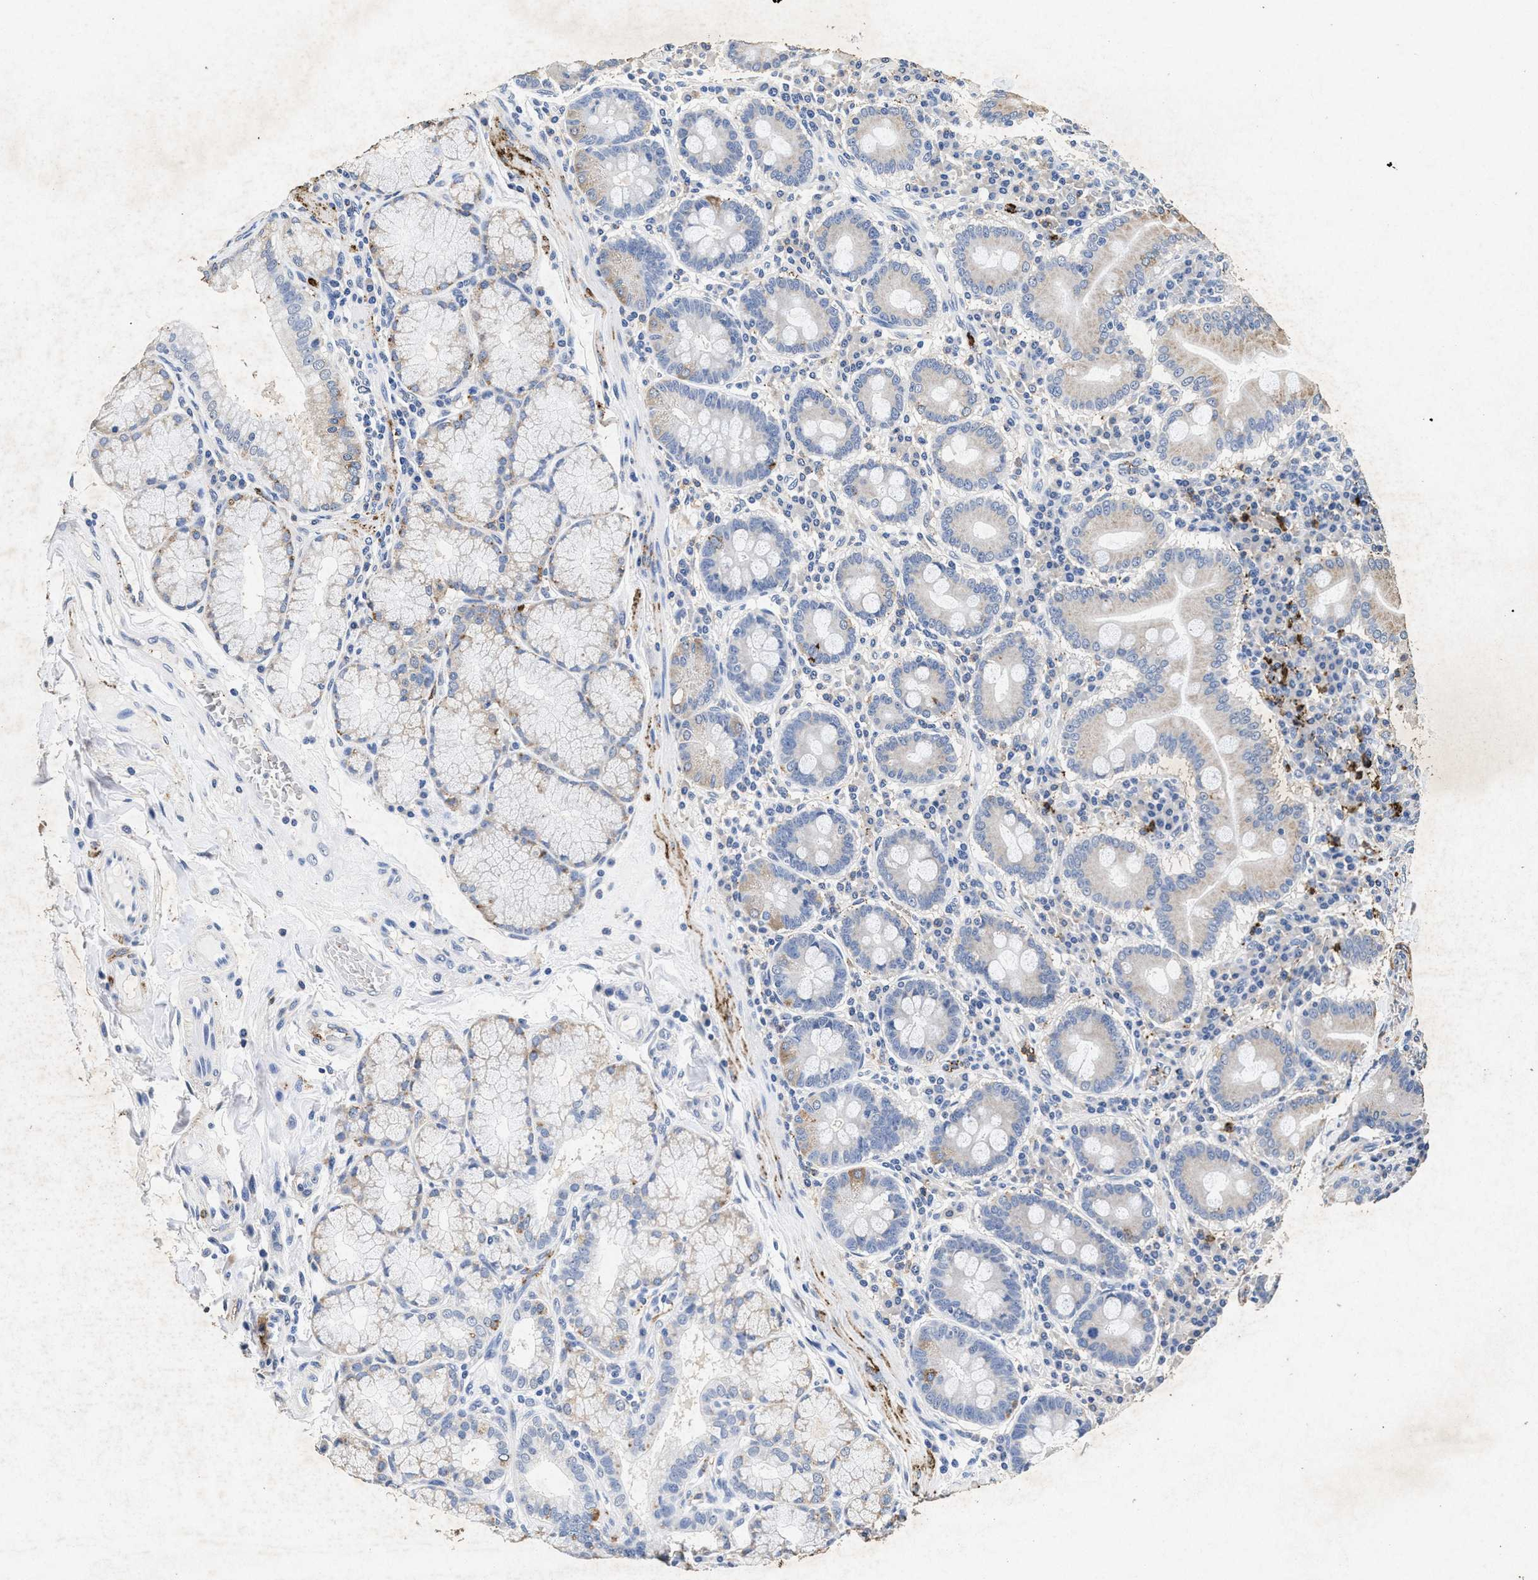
{"staining": {"intensity": "weak", "quantity": "<25%", "location": "cytoplasmic/membranous"}, "tissue": "duodenum", "cell_type": "Glandular cells", "image_type": "normal", "snomed": [{"axis": "morphology", "description": "Normal tissue, NOS"}, {"axis": "topography", "description": "Duodenum"}], "caption": "IHC of benign duodenum displays no expression in glandular cells.", "gene": "LTB4R2", "patient": {"sex": "male", "age": 50}}